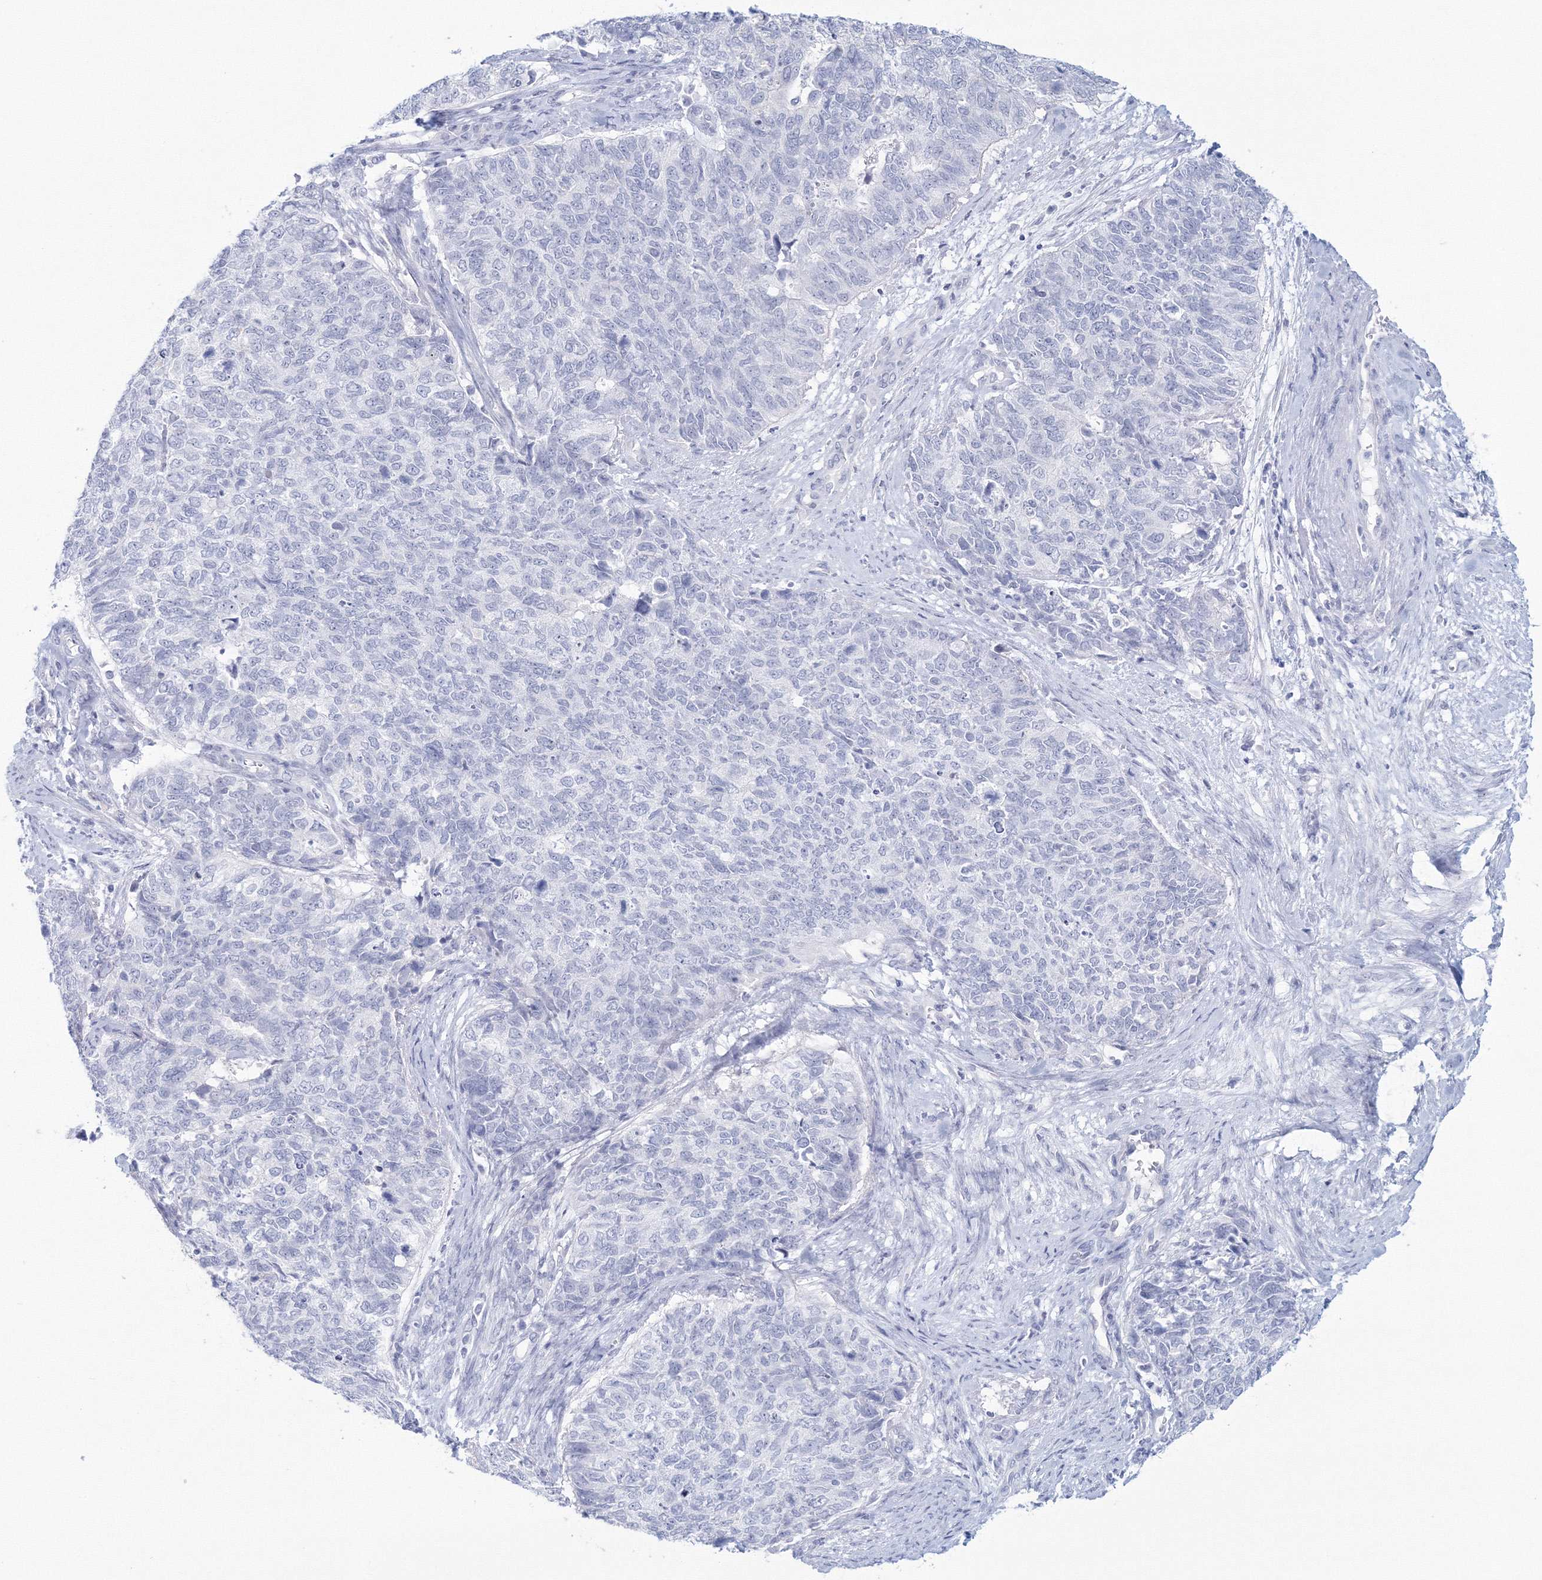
{"staining": {"intensity": "negative", "quantity": "none", "location": "none"}, "tissue": "cervical cancer", "cell_type": "Tumor cells", "image_type": "cancer", "snomed": [{"axis": "morphology", "description": "Squamous cell carcinoma, NOS"}, {"axis": "topography", "description": "Cervix"}], "caption": "This is an IHC histopathology image of human cervical cancer. There is no staining in tumor cells.", "gene": "VSIG1", "patient": {"sex": "female", "age": 63}}